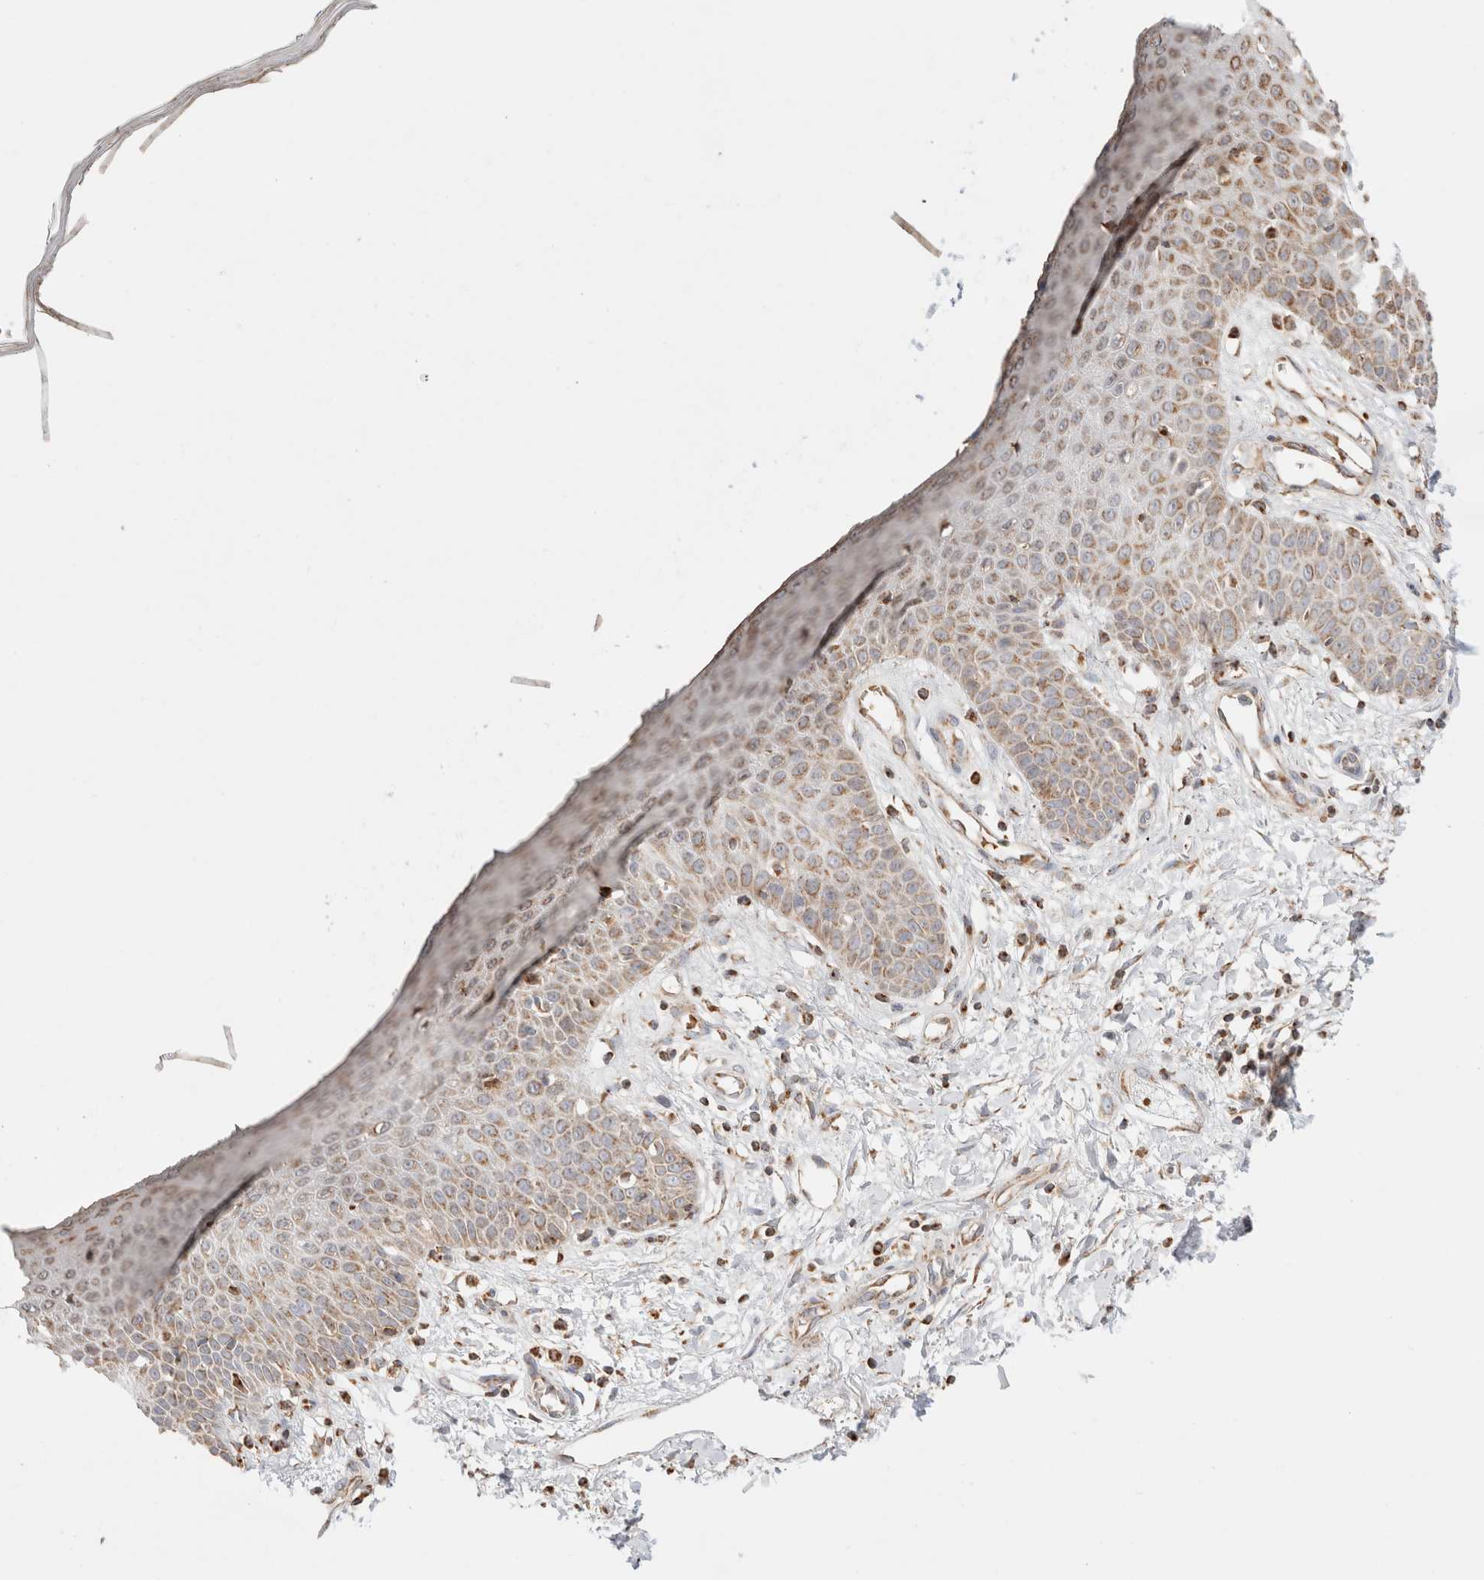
{"staining": {"intensity": "moderate", "quantity": ">75%", "location": "cytoplasmic/membranous"}, "tissue": "skin", "cell_type": "Fibroblasts", "image_type": "normal", "snomed": [{"axis": "morphology", "description": "Normal tissue, NOS"}, {"axis": "morphology", "description": "Inflammation, NOS"}, {"axis": "topography", "description": "Skin"}], "caption": "A brown stain highlights moderate cytoplasmic/membranous staining of a protein in fibroblasts of unremarkable human skin.", "gene": "TMPPE", "patient": {"sex": "female", "age": 44}}